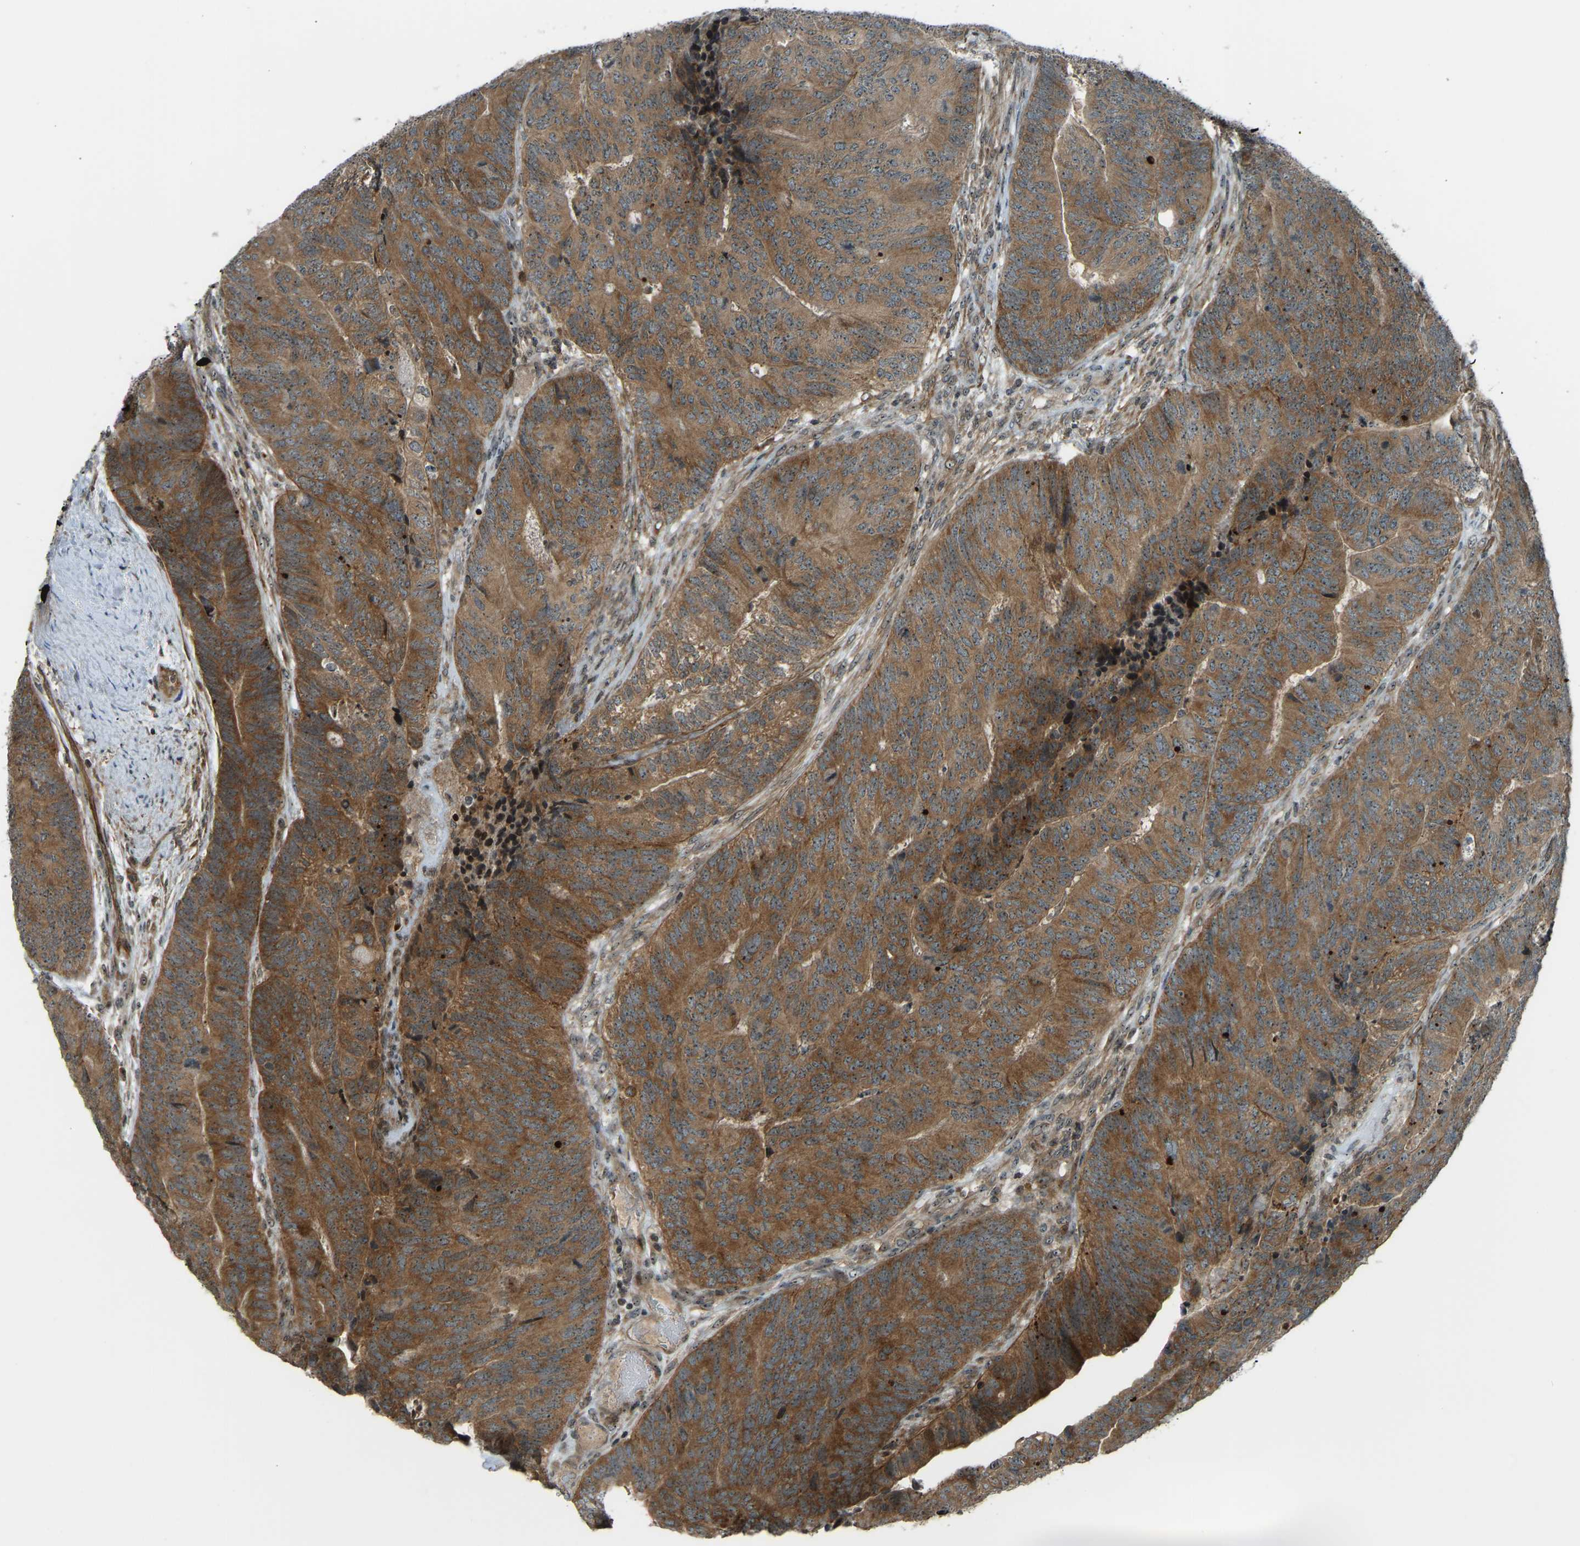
{"staining": {"intensity": "moderate", "quantity": ">75%", "location": "cytoplasmic/membranous"}, "tissue": "colorectal cancer", "cell_type": "Tumor cells", "image_type": "cancer", "snomed": [{"axis": "morphology", "description": "Normal tissue, NOS"}, {"axis": "morphology", "description": "Adenocarcinoma, NOS"}, {"axis": "topography", "description": "Rectum"}], "caption": "An IHC histopathology image of tumor tissue is shown. Protein staining in brown shows moderate cytoplasmic/membranous positivity in adenocarcinoma (colorectal) within tumor cells.", "gene": "SVOPL", "patient": {"sex": "female", "age": 66}}